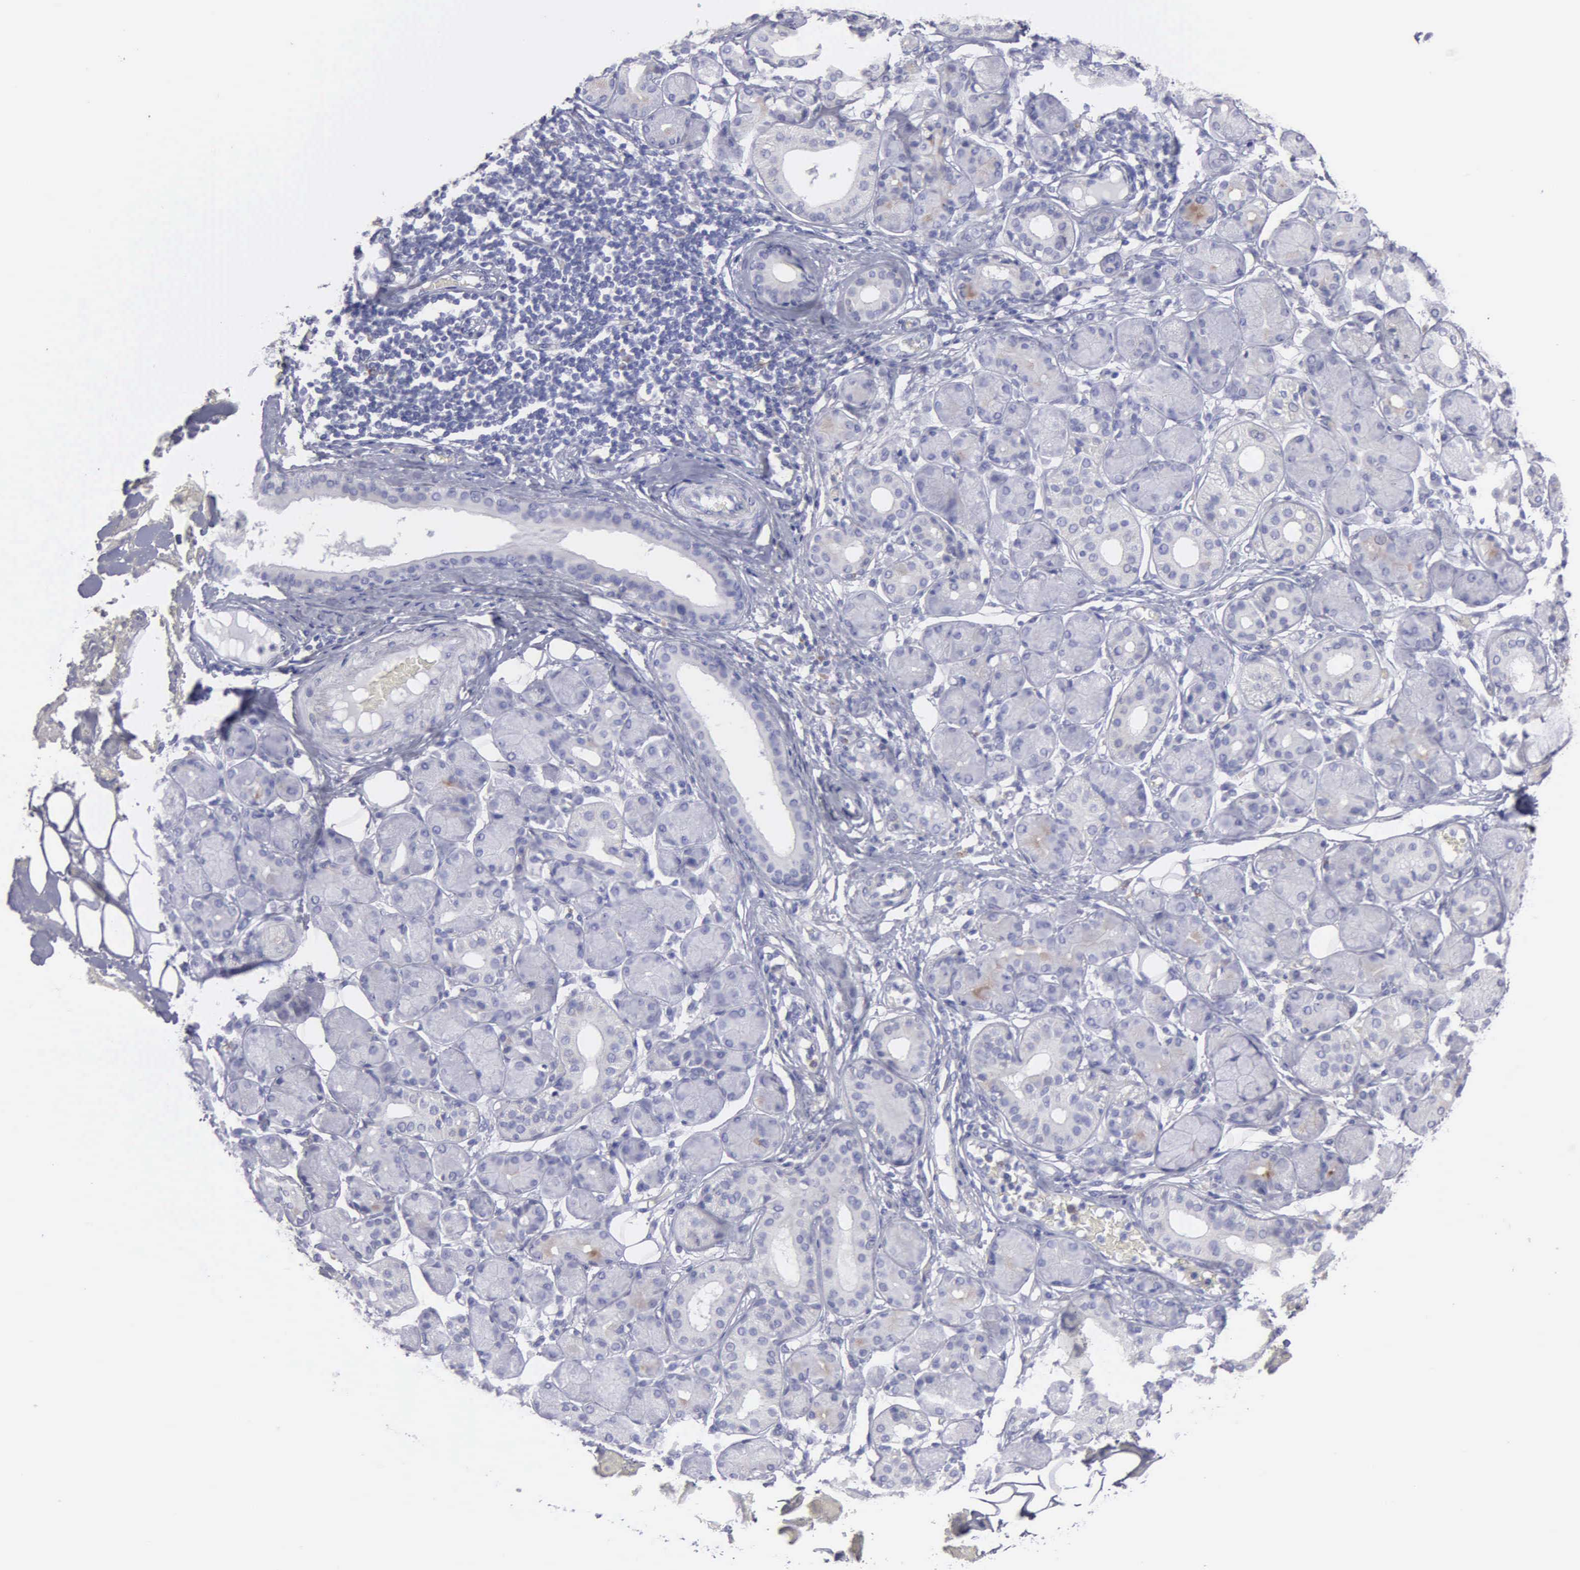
{"staining": {"intensity": "weak", "quantity": "<25%", "location": "cytoplasmic/membranous"}, "tissue": "salivary gland", "cell_type": "Glandular cells", "image_type": "normal", "snomed": [{"axis": "morphology", "description": "Normal tissue, NOS"}, {"axis": "topography", "description": "Salivary gland"}, {"axis": "topography", "description": "Peripheral nerve tissue"}], "caption": "IHC image of benign human salivary gland stained for a protein (brown), which demonstrates no staining in glandular cells.", "gene": "TYRP1", "patient": {"sex": "male", "age": 62}}